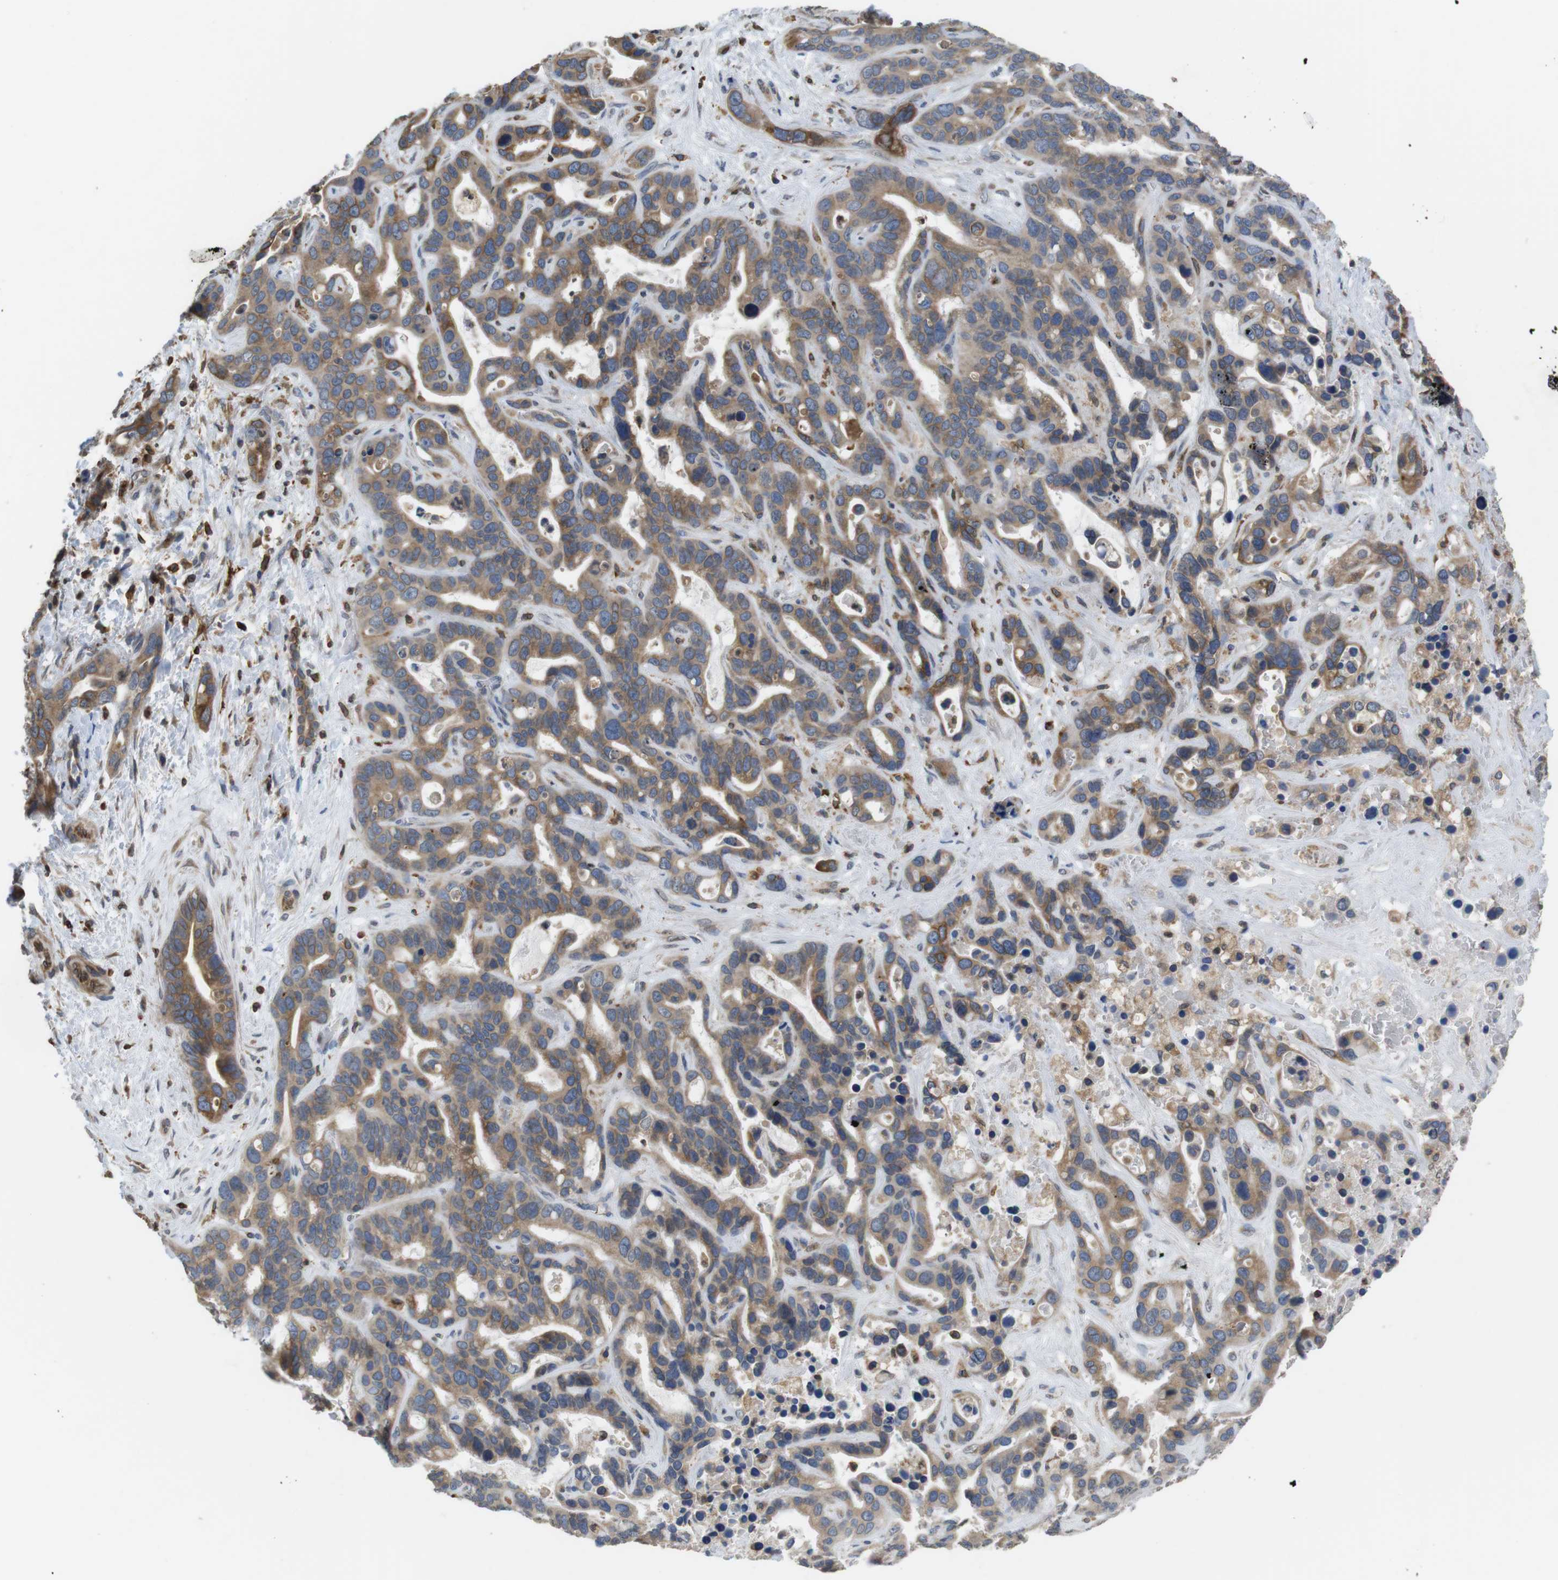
{"staining": {"intensity": "moderate", "quantity": ">75%", "location": "cytoplasmic/membranous"}, "tissue": "liver cancer", "cell_type": "Tumor cells", "image_type": "cancer", "snomed": [{"axis": "morphology", "description": "Cholangiocarcinoma"}, {"axis": "topography", "description": "Liver"}], "caption": "Moderate cytoplasmic/membranous positivity is appreciated in about >75% of tumor cells in cholangiocarcinoma (liver).", "gene": "ARL6IP5", "patient": {"sex": "female", "age": 65}}